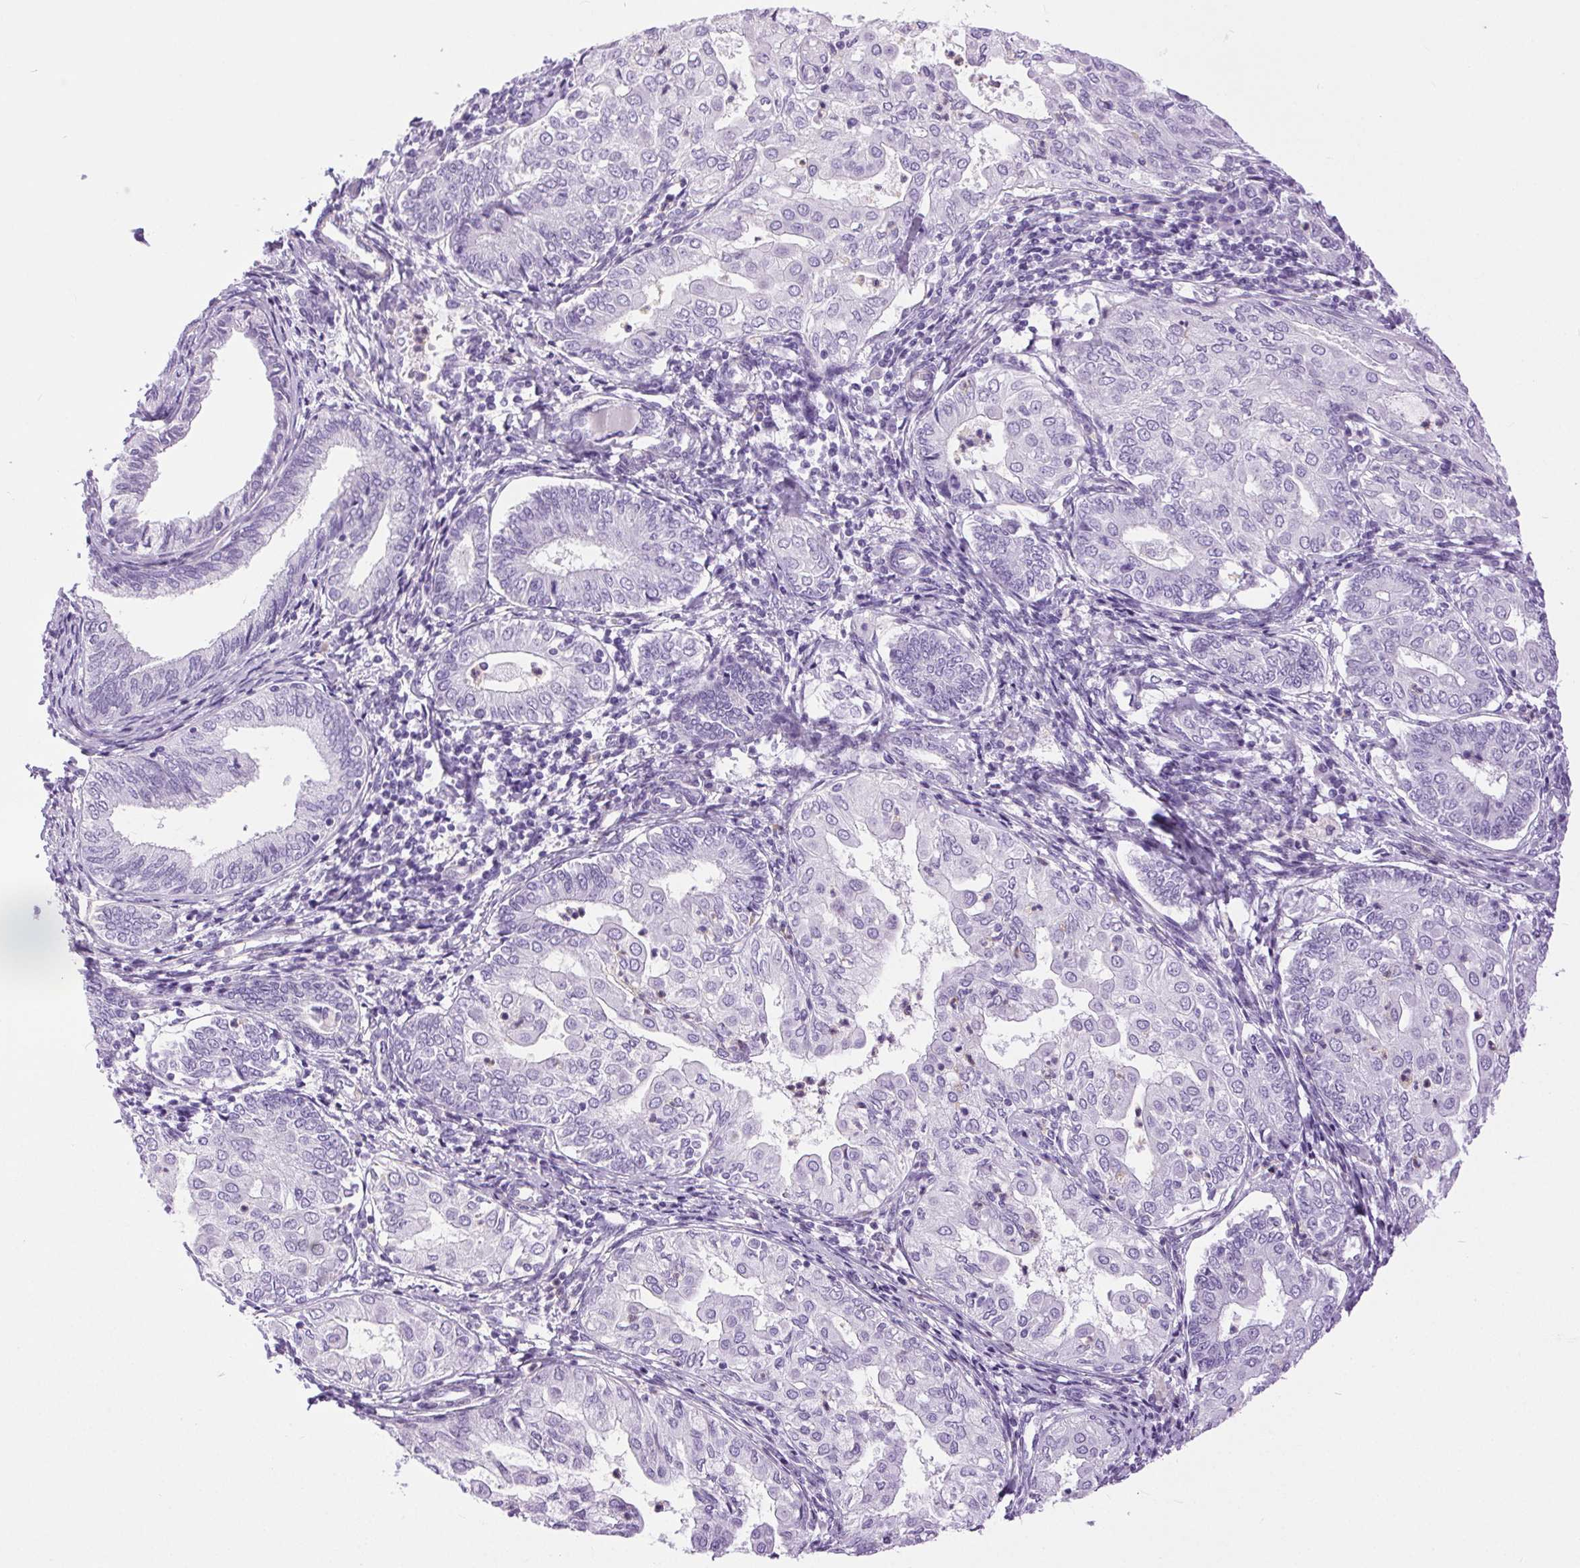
{"staining": {"intensity": "negative", "quantity": "none", "location": "none"}, "tissue": "endometrial cancer", "cell_type": "Tumor cells", "image_type": "cancer", "snomed": [{"axis": "morphology", "description": "Adenocarcinoma, NOS"}, {"axis": "topography", "description": "Endometrium"}], "caption": "This is an immunohistochemistry (IHC) micrograph of human endometrial adenocarcinoma. There is no staining in tumor cells.", "gene": "SHCBP1L", "patient": {"sex": "female", "age": 68}}